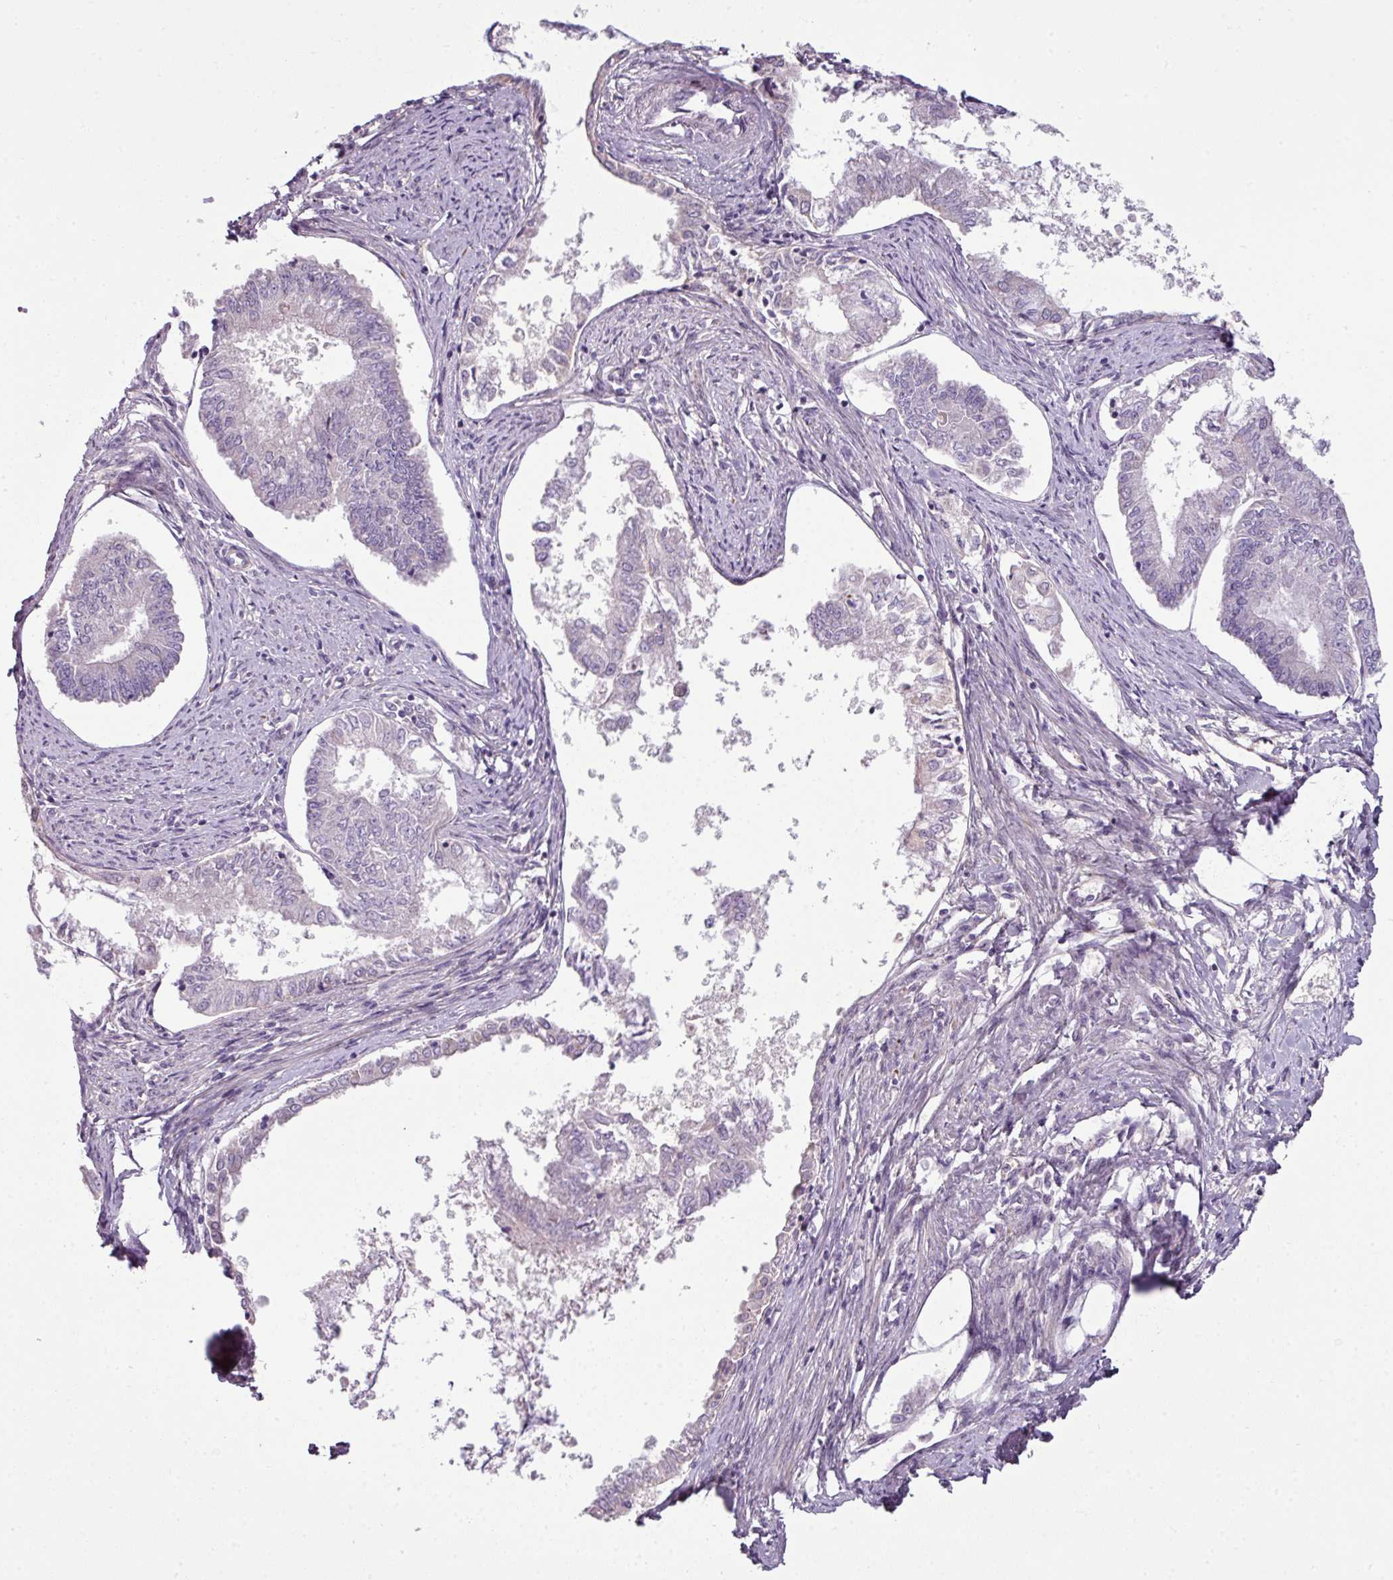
{"staining": {"intensity": "negative", "quantity": "none", "location": "none"}, "tissue": "endometrial cancer", "cell_type": "Tumor cells", "image_type": "cancer", "snomed": [{"axis": "morphology", "description": "Adenocarcinoma, NOS"}, {"axis": "topography", "description": "Endometrium"}], "caption": "DAB (3,3'-diaminobenzidine) immunohistochemical staining of human adenocarcinoma (endometrial) demonstrates no significant positivity in tumor cells.", "gene": "DERPC", "patient": {"sex": "female", "age": 76}}